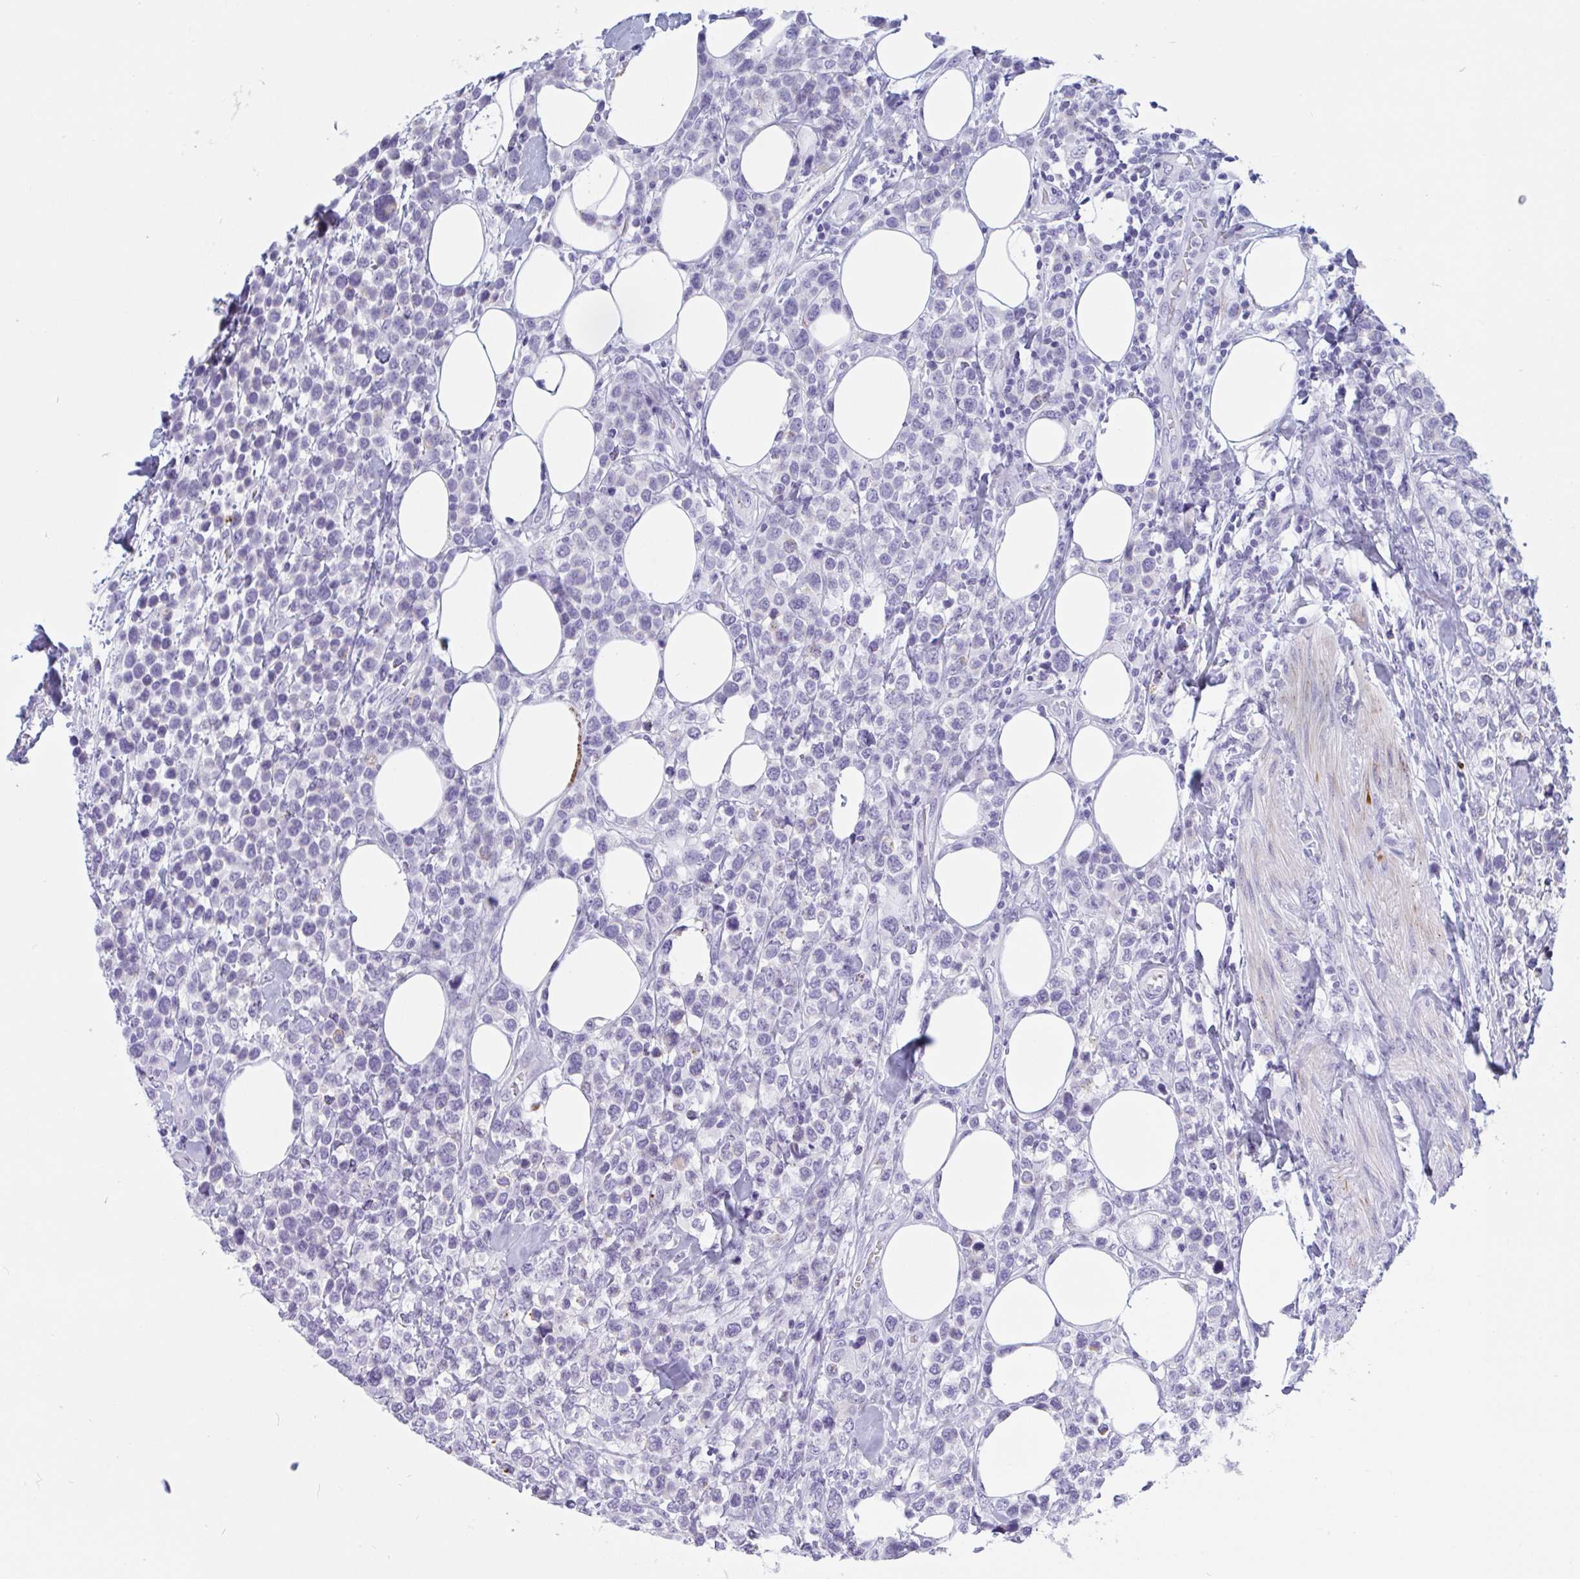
{"staining": {"intensity": "negative", "quantity": "none", "location": "none"}, "tissue": "lymphoma", "cell_type": "Tumor cells", "image_type": "cancer", "snomed": [{"axis": "morphology", "description": "Malignant lymphoma, non-Hodgkin's type, High grade"}, {"axis": "topography", "description": "Soft tissue"}], "caption": "IHC image of neoplastic tissue: lymphoma stained with DAB displays no significant protein positivity in tumor cells.", "gene": "OXLD1", "patient": {"sex": "female", "age": 56}}